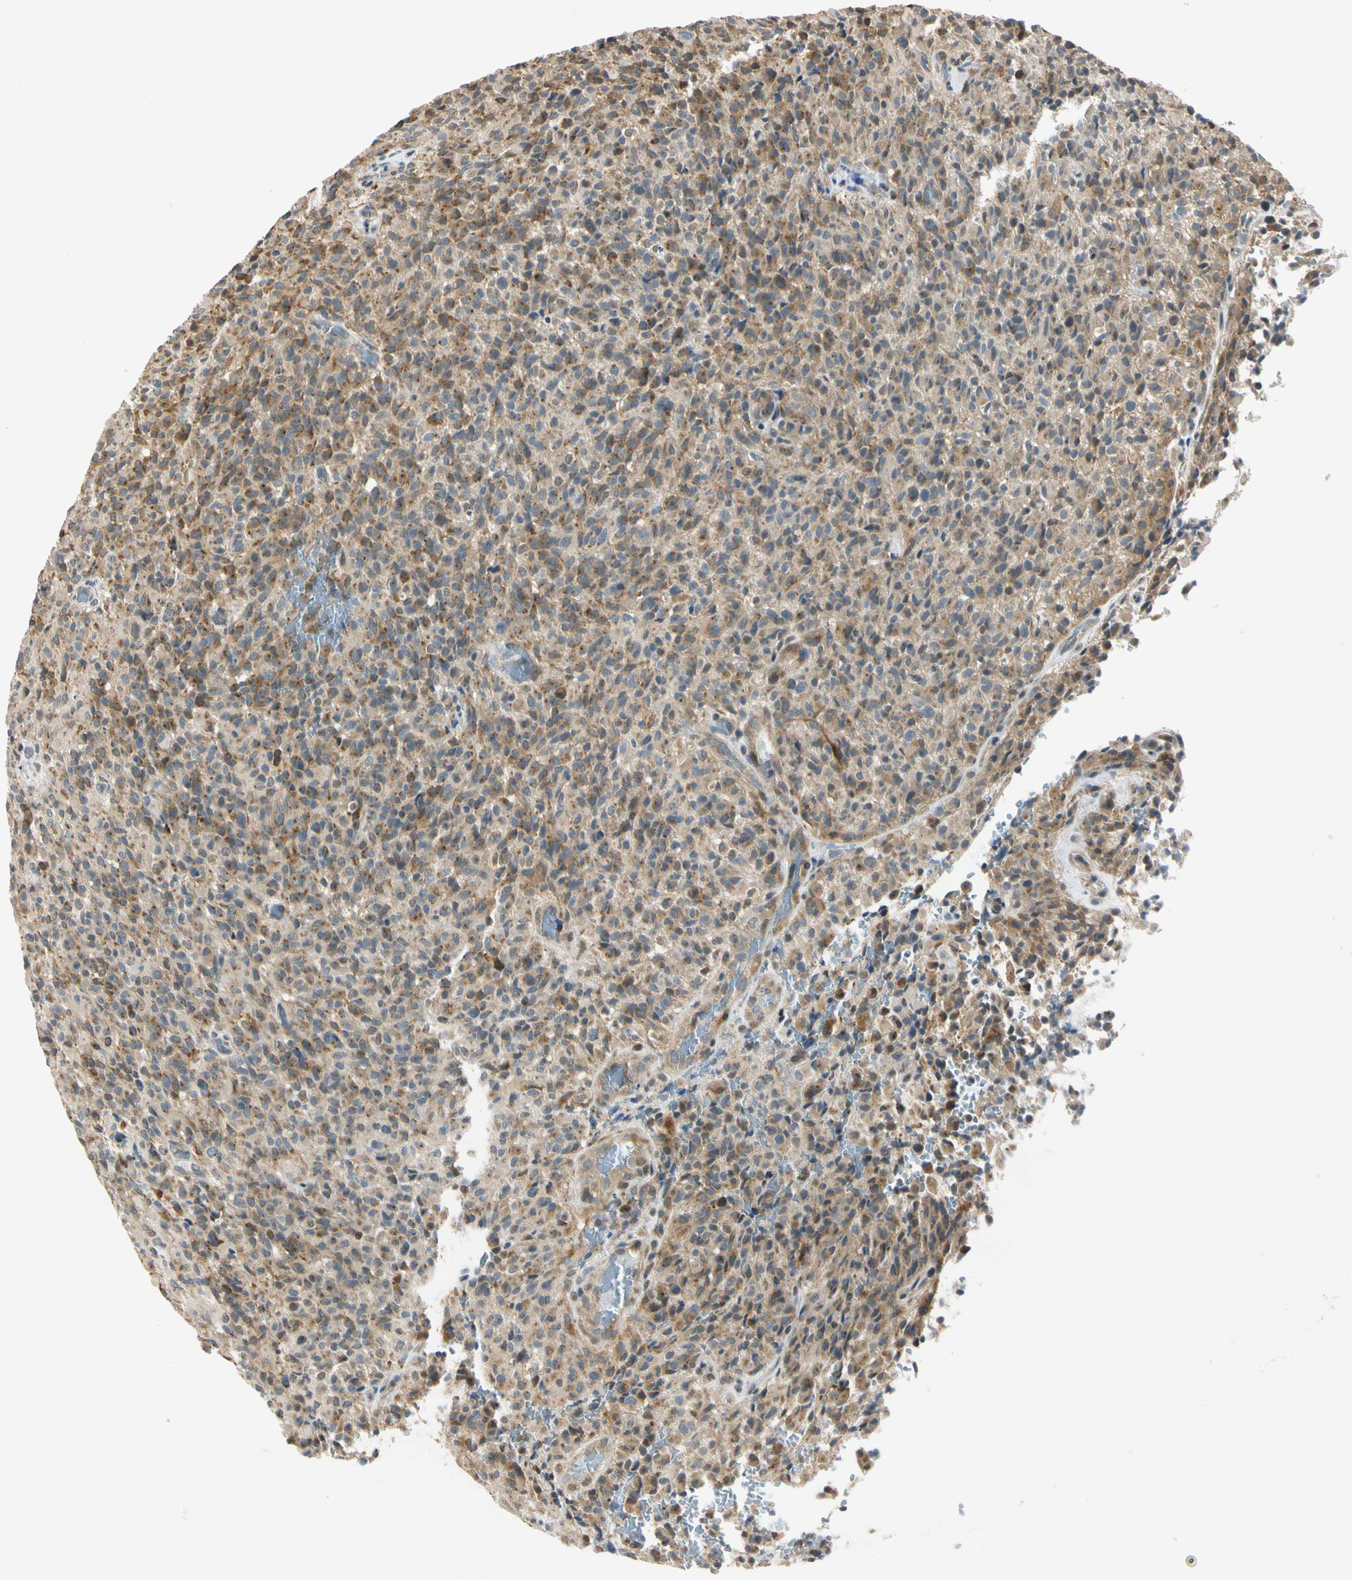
{"staining": {"intensity": "moderate", "quantity": ">75%", "location": "cytoplasmic/membranous"}, "tissue": "glioma", "cell_type": "Tumor cells", "image_type": "cancer", "snomed": [{"axis": "morphology", "description": "Glioma, malignant, High grade"}, {"axis": "topography", "description": "Brain"}], "caption": "This is a histology image of immunohistochemistry staining of malignant glioma (high-grade), which shows moderate staining in the cytoplasmic/membranous of tumor cells.", "gene": "RPS6KB2", "patient": {"sex": "male", "age": 71}}